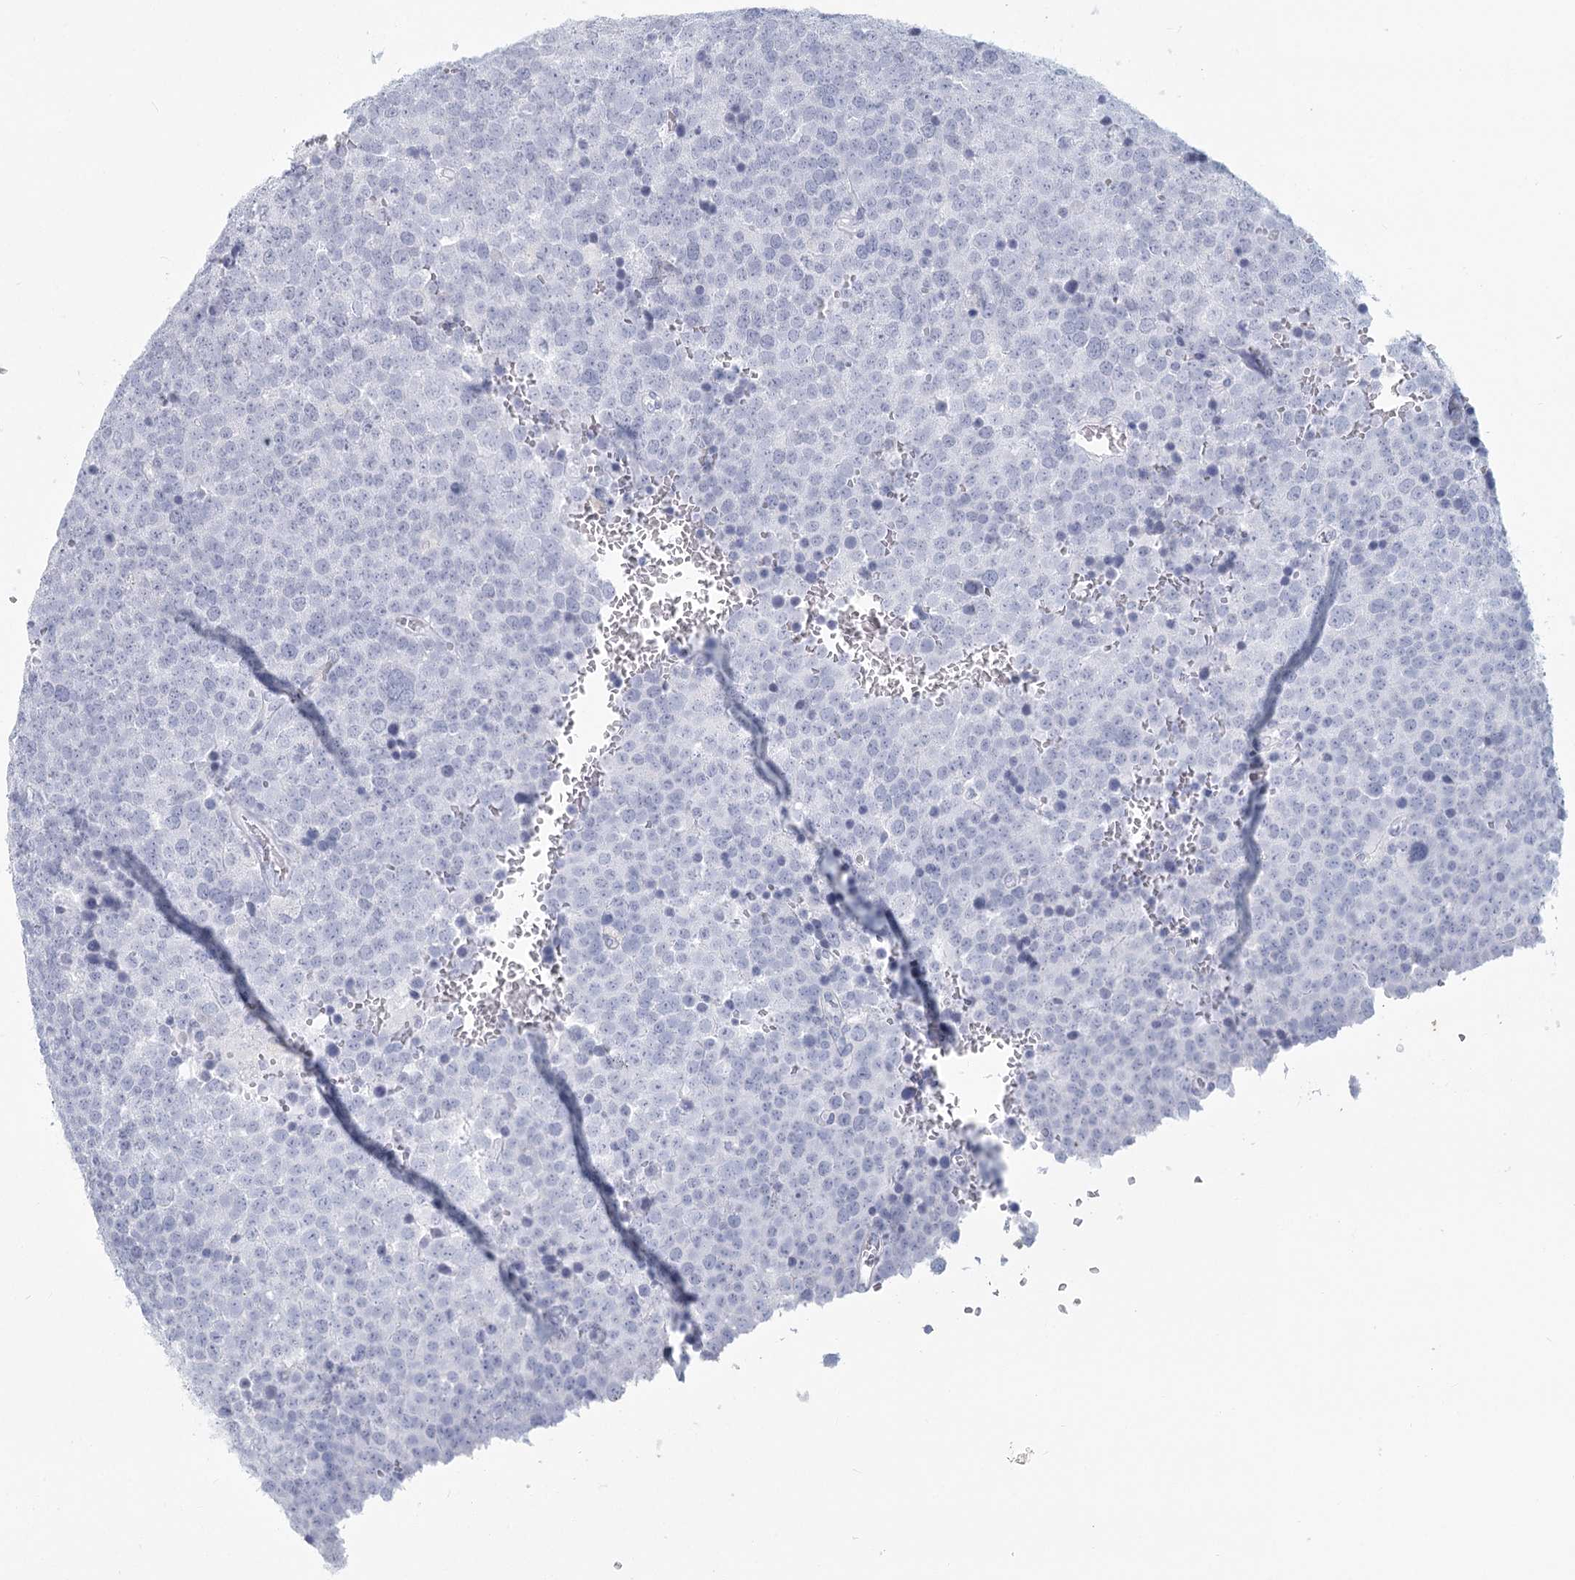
{"staining": {"intensity": "negative", "quantity": "none", "location": "none"}, "tissue": "testis cancer", "cell_type": "Tumor cells", "image_type": "cancer", "snomed": [{"axis": "morphology", "description": "Seminoma, NOS"}, {"axis": "topography", "description": "Testis"}], "caption": "High magnification brightfield microscopy of testis seminoma stained with DAB (brown) and counterstained with hematoxylin (blue): tumor cells show no significant expression.", "gene": "WNT8B", "patient": {"sex": "male", "age": 71}}